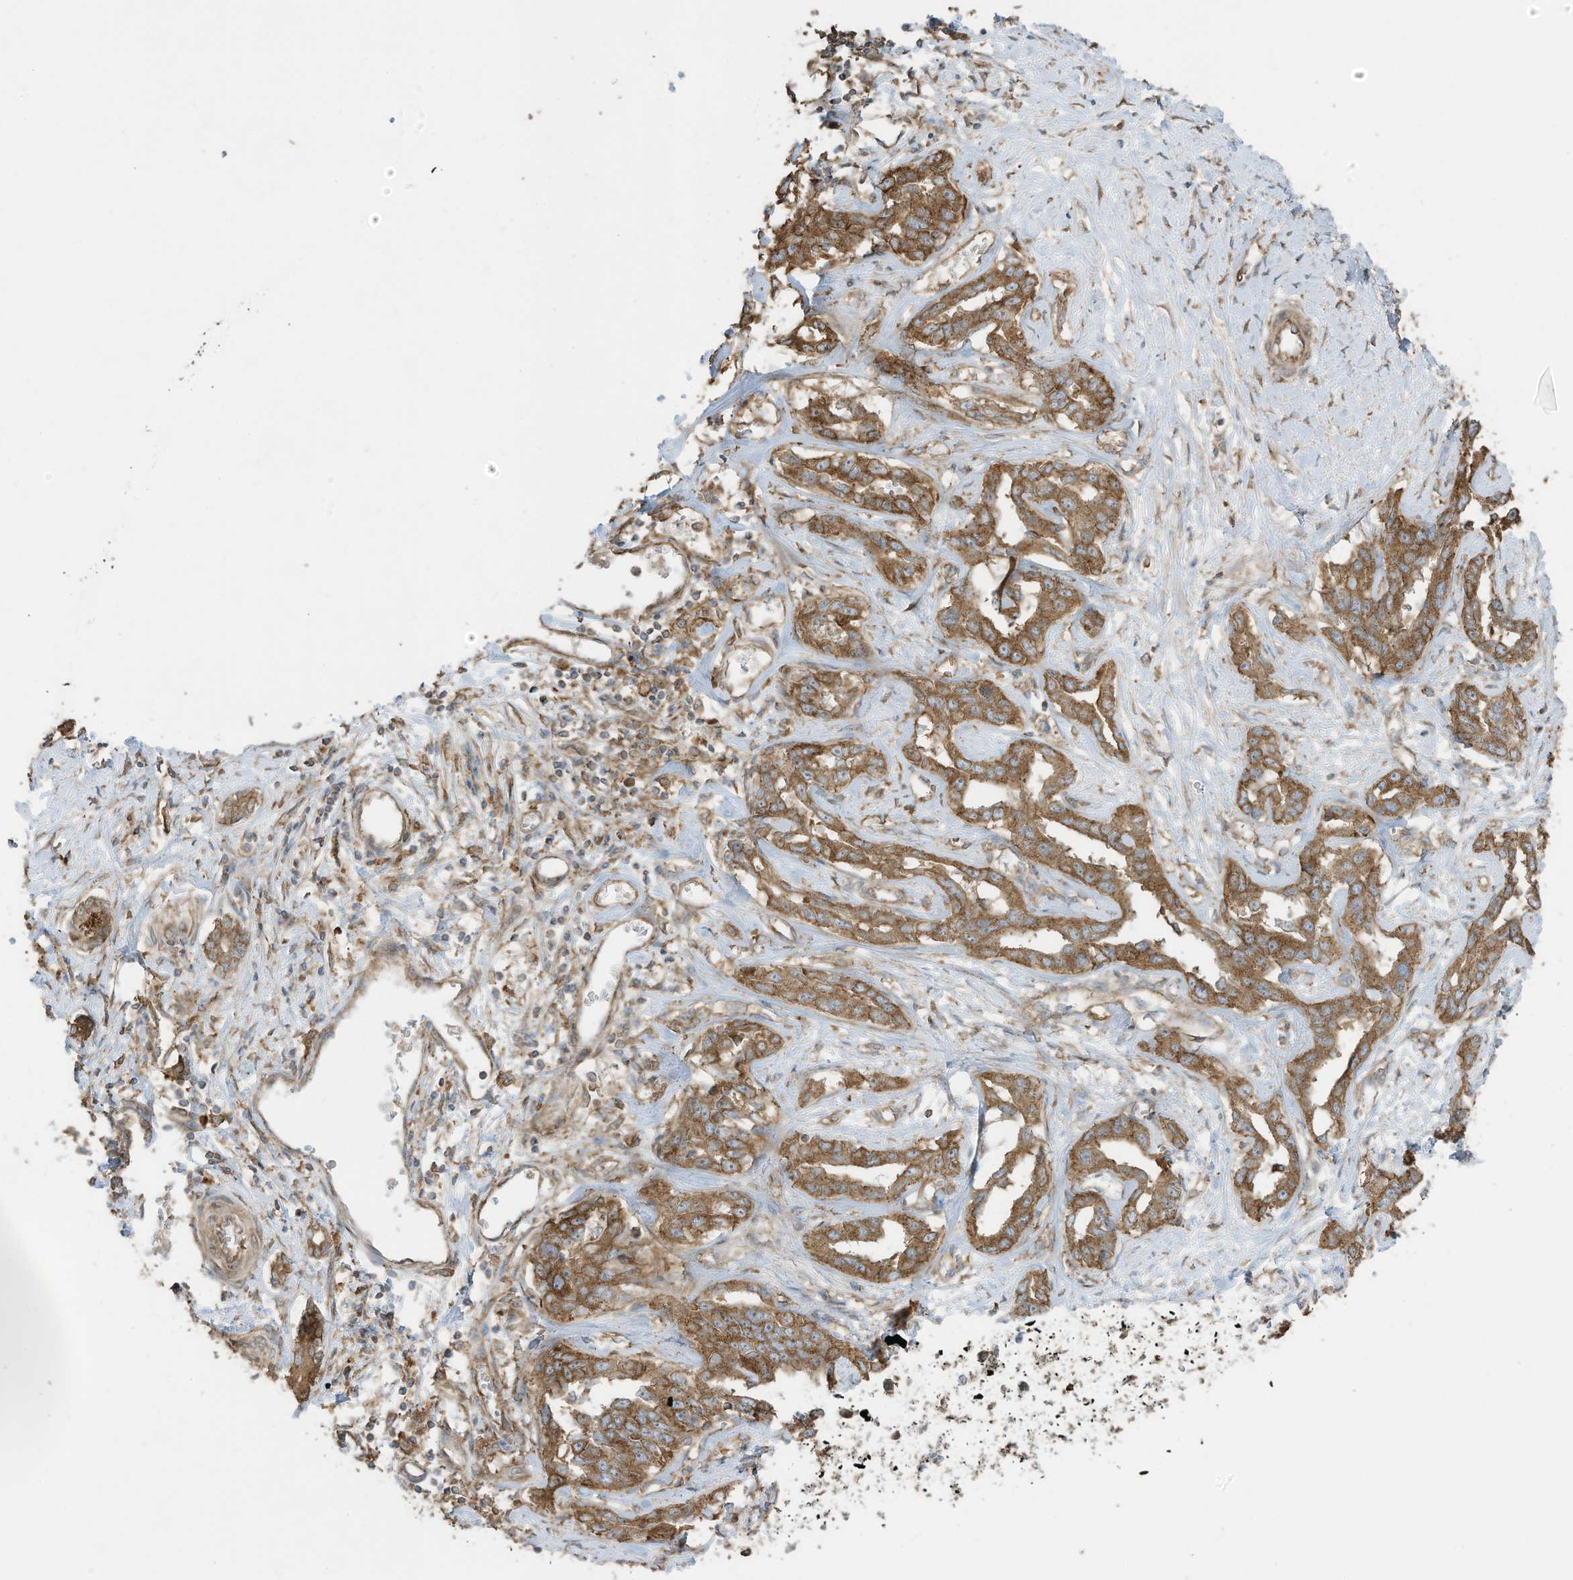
{"staining": {"intensity": "moderate", "quantity": ">75%", "location": "cytoplasmic/membranous"}, "tissue": "liver cancer", "cell_type": "Tumor cells", "image_type": "cancer", "snomed": [{"axis": "morphology", "description": "Cholangiocarcinoma"}, {"axis": "topography", "description": "Liver"}], "caption": "Protein analysis of liver cholangiocarcinoma tissue exhibits moderate cytoplasmic/membranous positivity in about >75% of tumor cells. Nuclei are stained in blue.", "gene": "CGAS", "patient": {"sex": "male", "age": 59}}